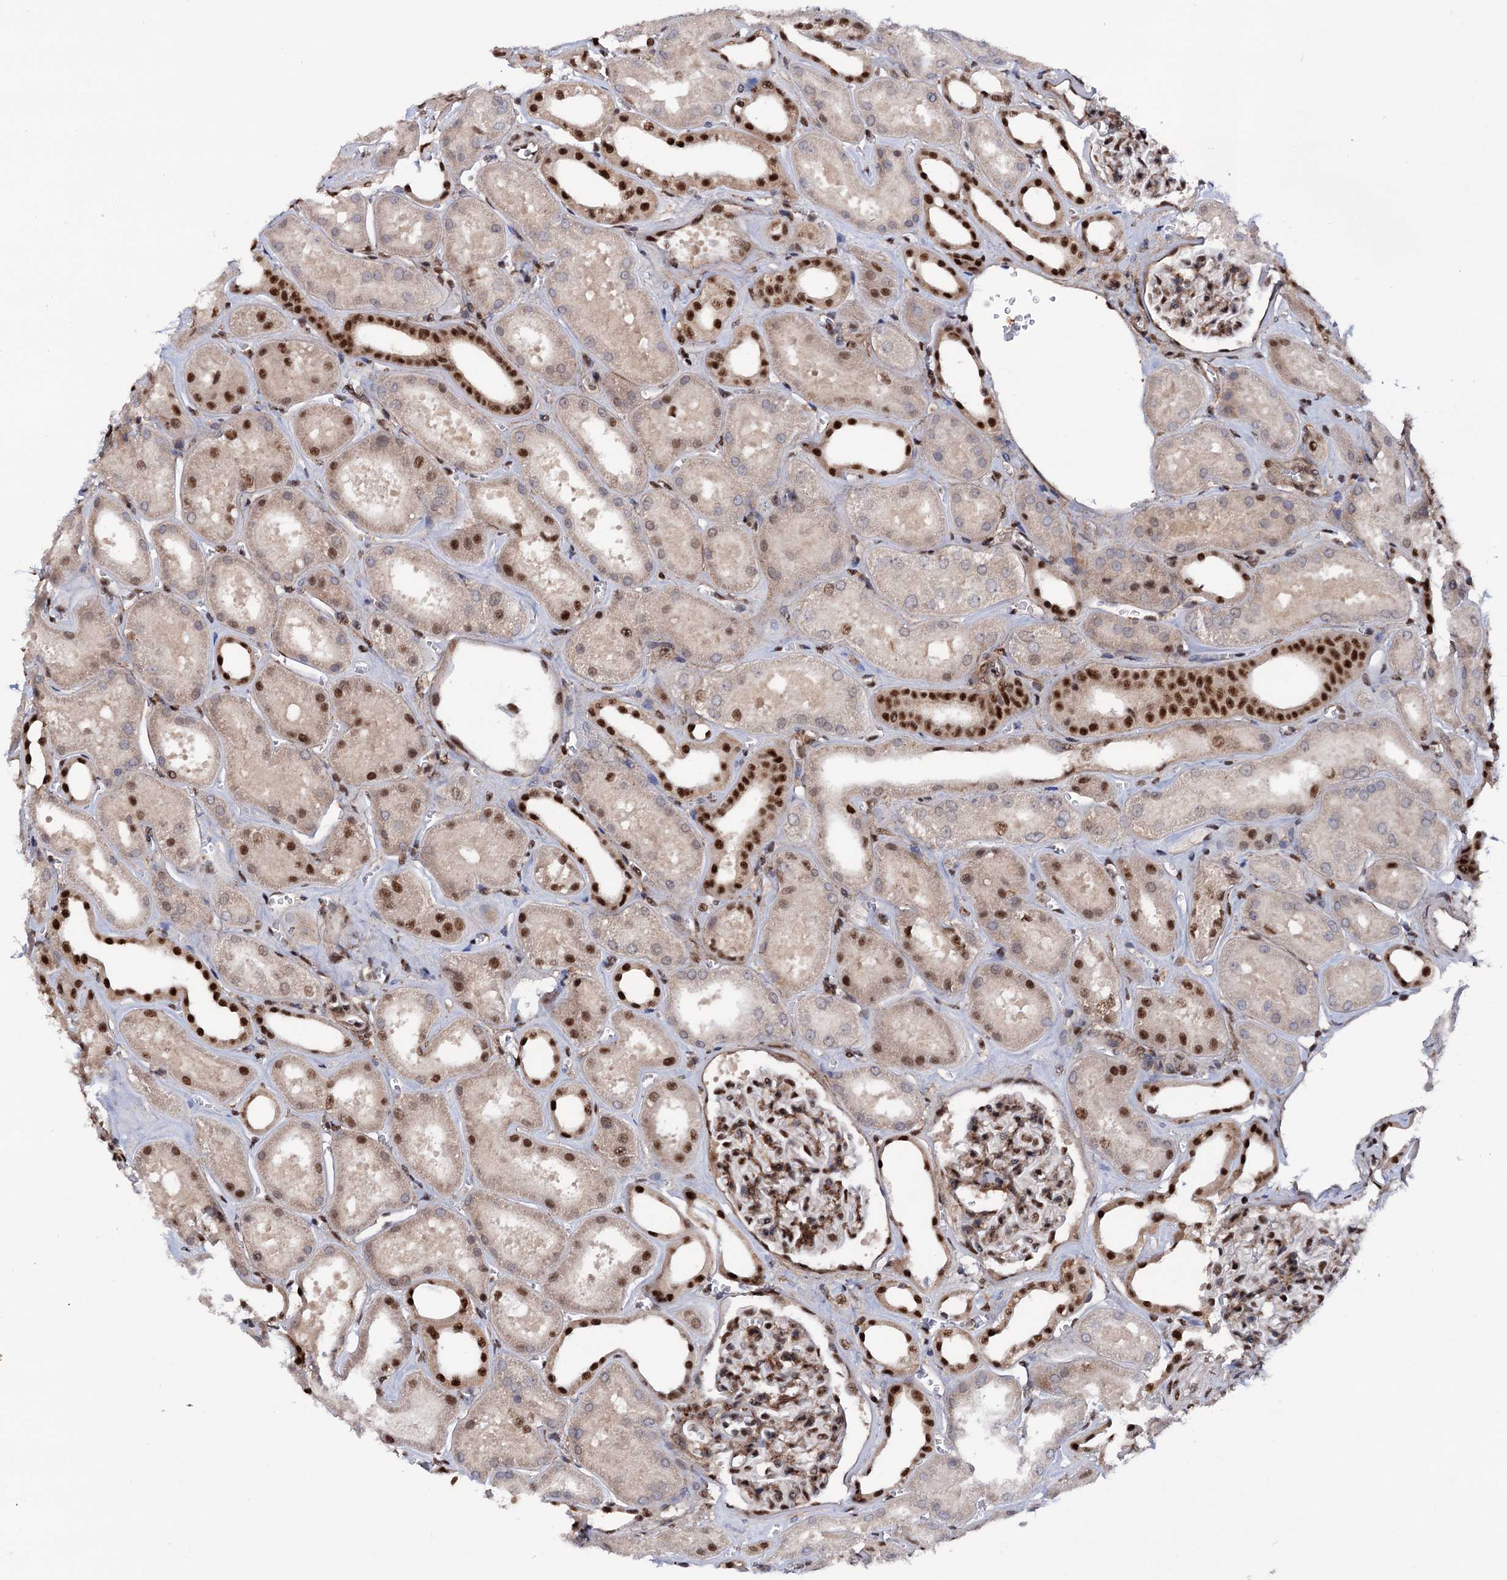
{"staining": {"intensity": "moderate", "quantity": ">75%", "location": "cytoplasmic/membranous,nuclear"}, "tissue": "kidney", "cell_type": "Cells in glomeruli", "image_type": "normal", "snomed": [{"axis": "morphology", "description": "Normal tissue, NOS"}, {"axis": "morphology", "description": "Adenocarcinoma, NOS"}, {"axis": "topography", "description": "Kidney"}], "caption": "About >75% of cells in glomeruli in benign kidney exhibit moderate cytoplasmic/membranous,nuclear protein positivity as visualized by brown immunohistochemical staining.", "gene": "TBC1D12", "patient": {"sex": "female", "age": 68}}